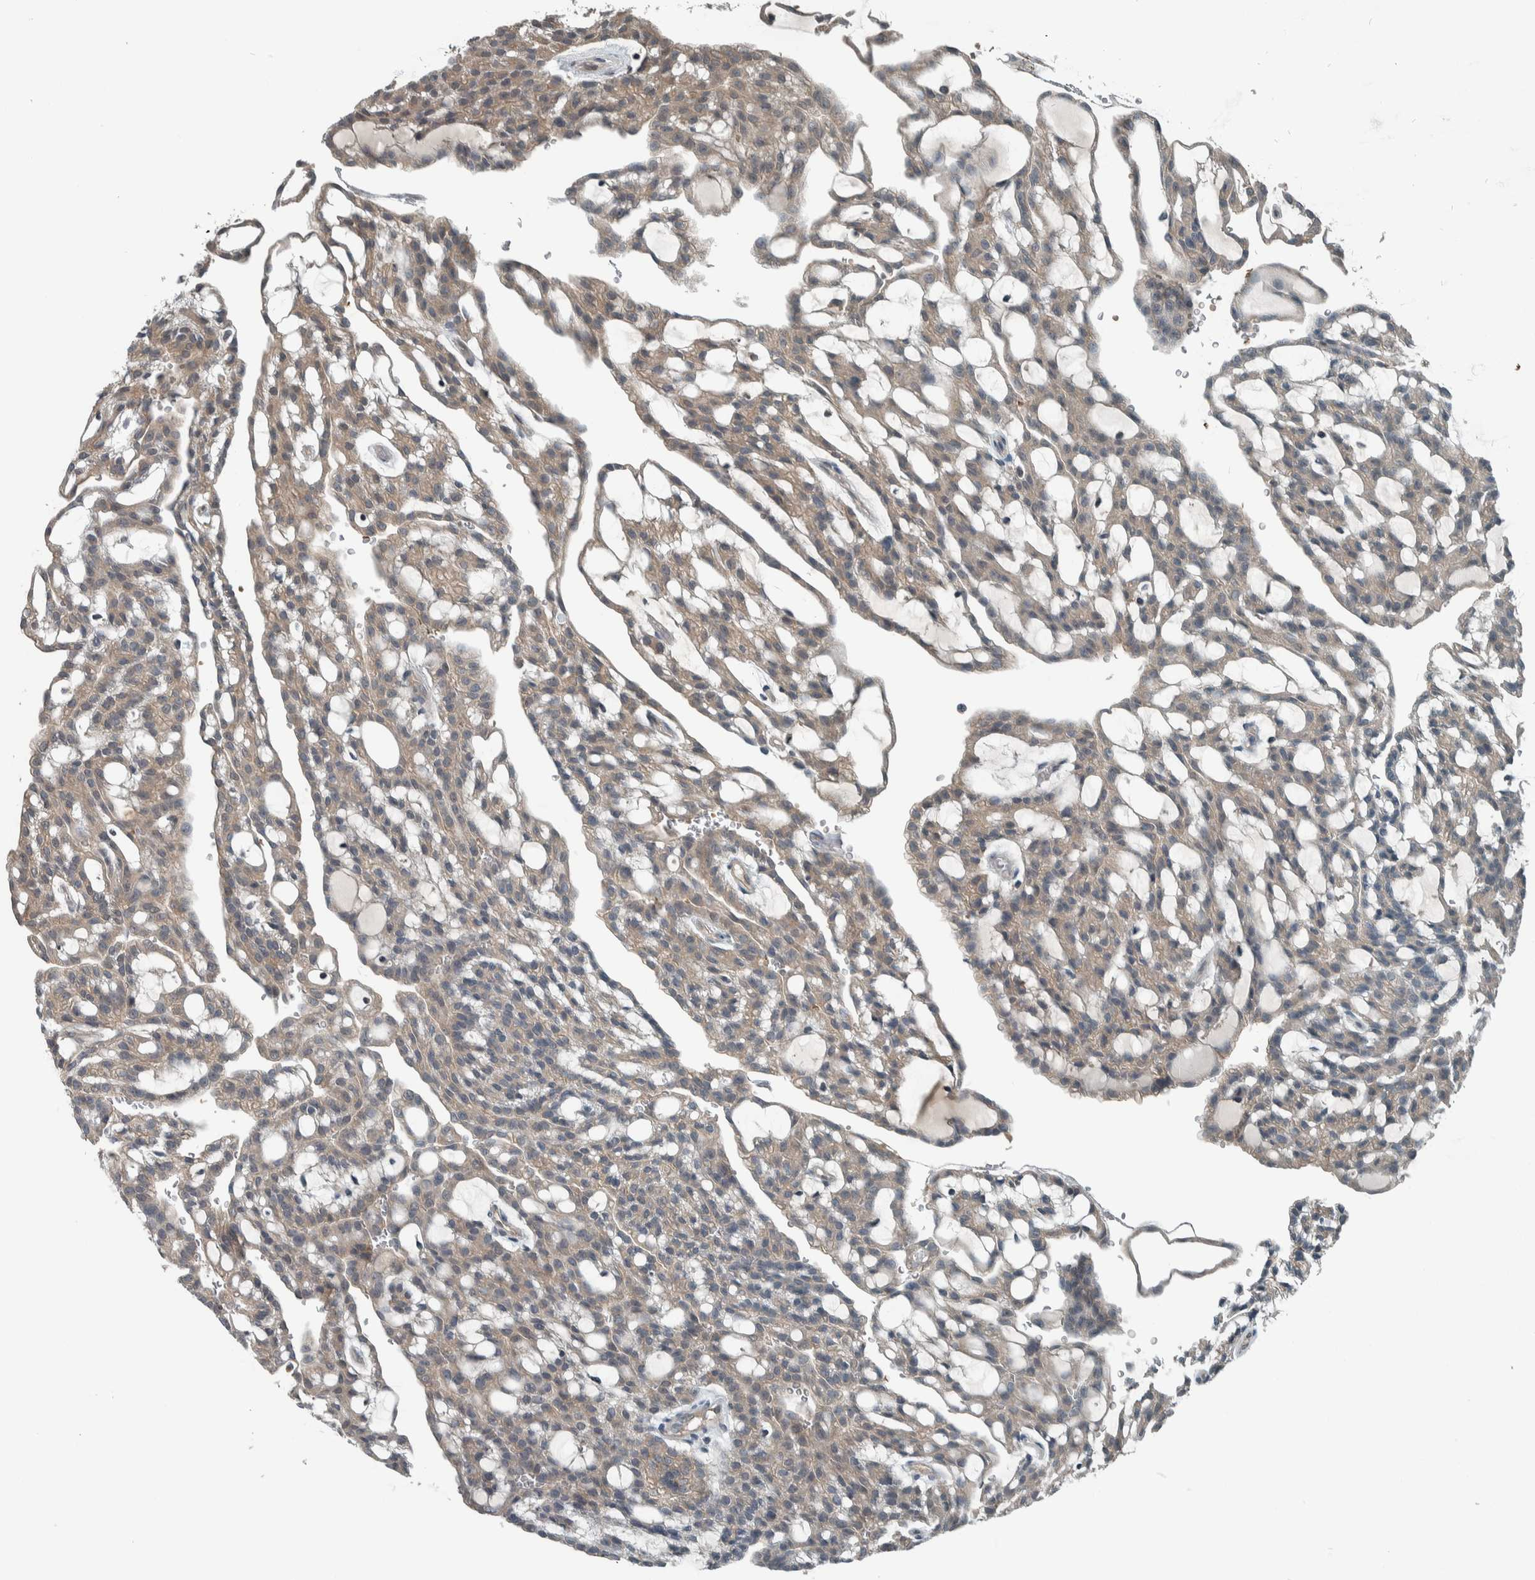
{"staining": {"intensity": "weak", "quantity": ">75%", "location": "cytoplasmic/membranous"}, "tissue": "renal cancer", "cell_type": "Tumor cells", "image_type": "cancer", "snomed": [{"axis": "morphology", "description": "Adenocarcinoma, NOS"}, {"axis": "topography", "description": "Kidney"}], "caption": "Weak cytoplasmic/membranous positivity is present in approximately >75% of tumor cells in renal cancer (adenocarcinoma).", "gene": "ALAD", "patient": {"sex": "male", "age": 63}}